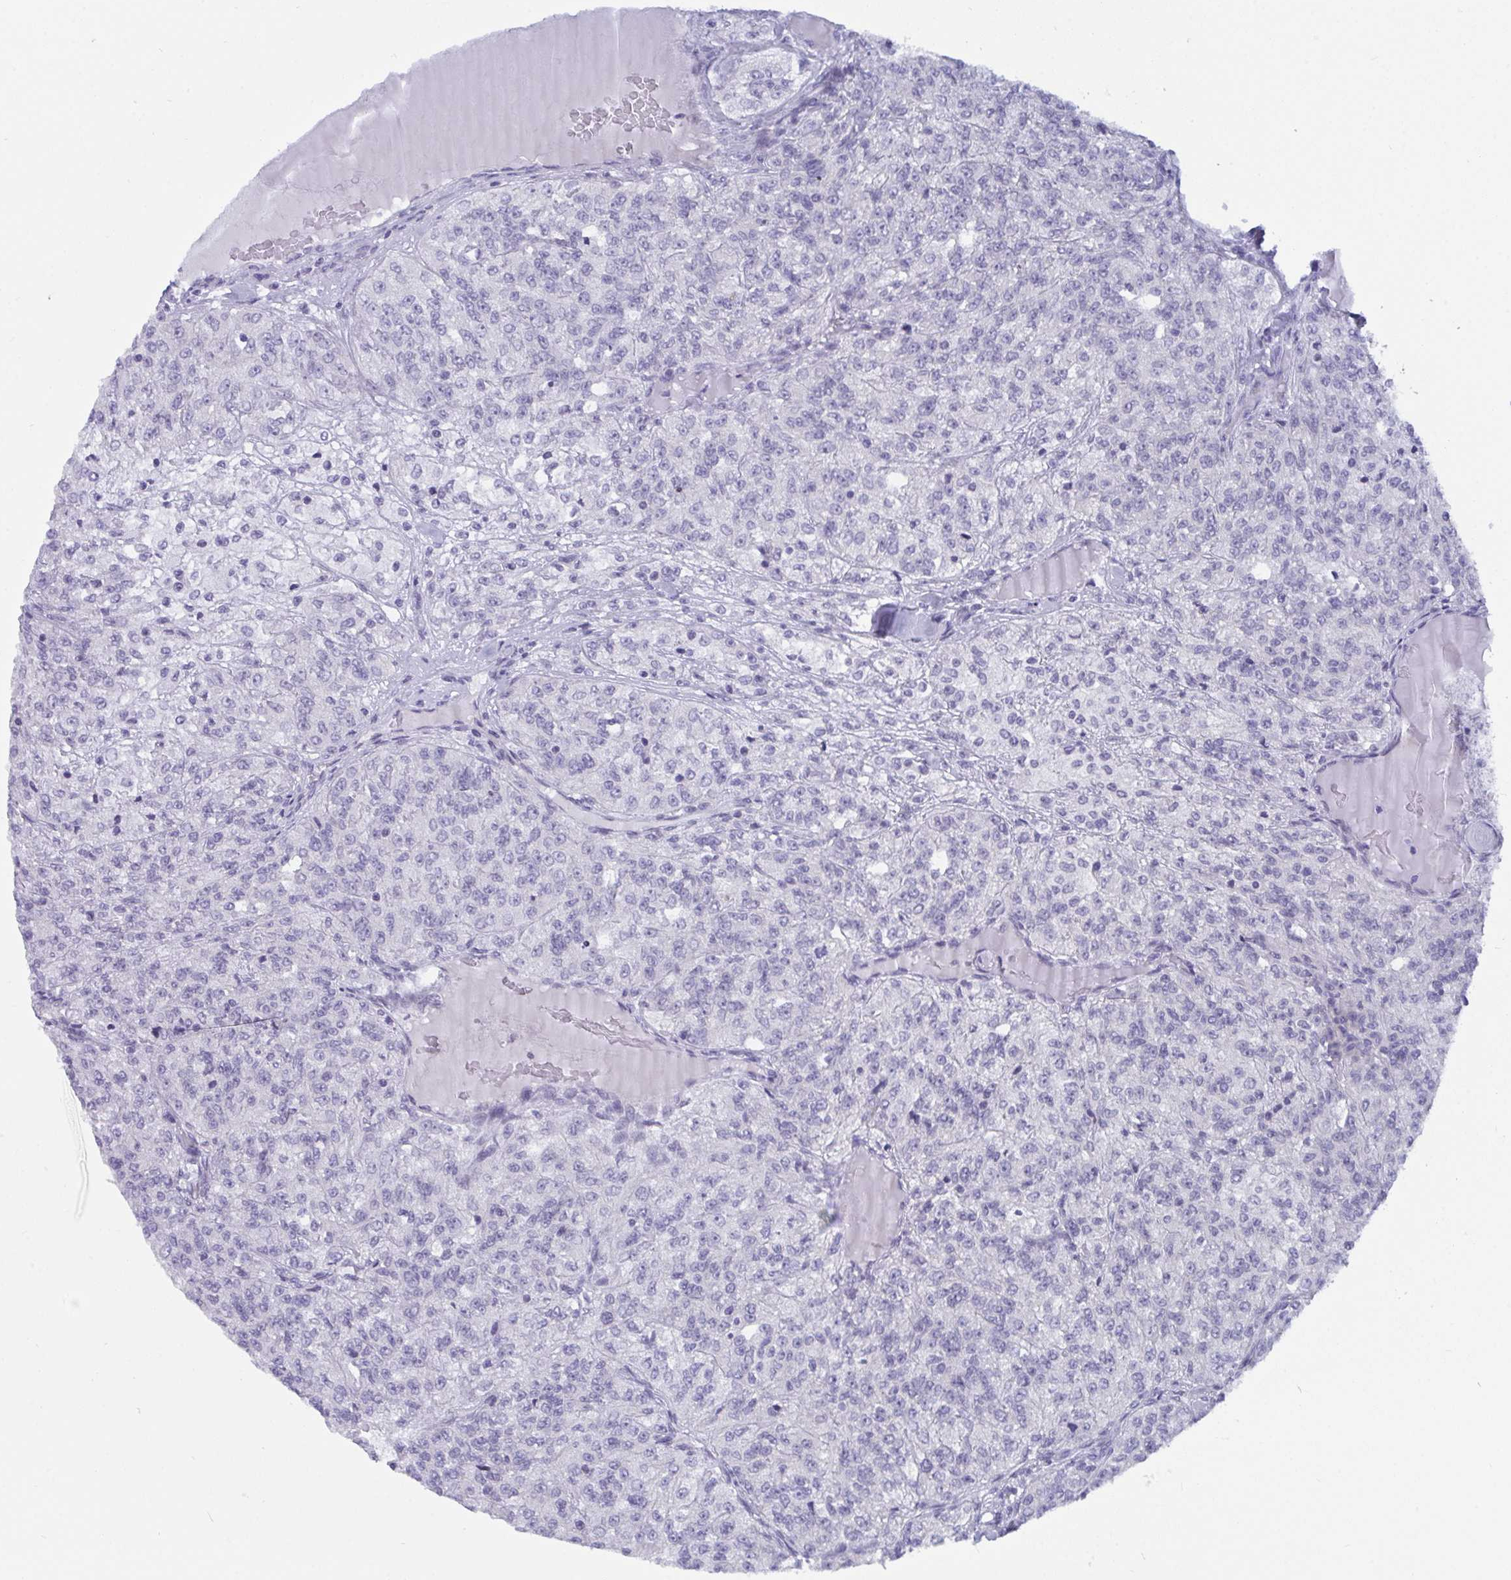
{"staining": {"intensity": "negative", "quantity": "none", "location": "none"}, "tissue": "renal cancer", "cell_type": "Tumor cells", "image_type": "cancer", "snomed": [{"axis": "morphology", "description": "Adenocarcinoma, NOS"}, {"axis": "topography", "description": "Kidney"}], "caption": "A micrograph of renal cancer stained for a protein exhibits no brown staining in tumor cells.", "gene": "BMAL2", "patient": {"sex": "female", "age": 63}}